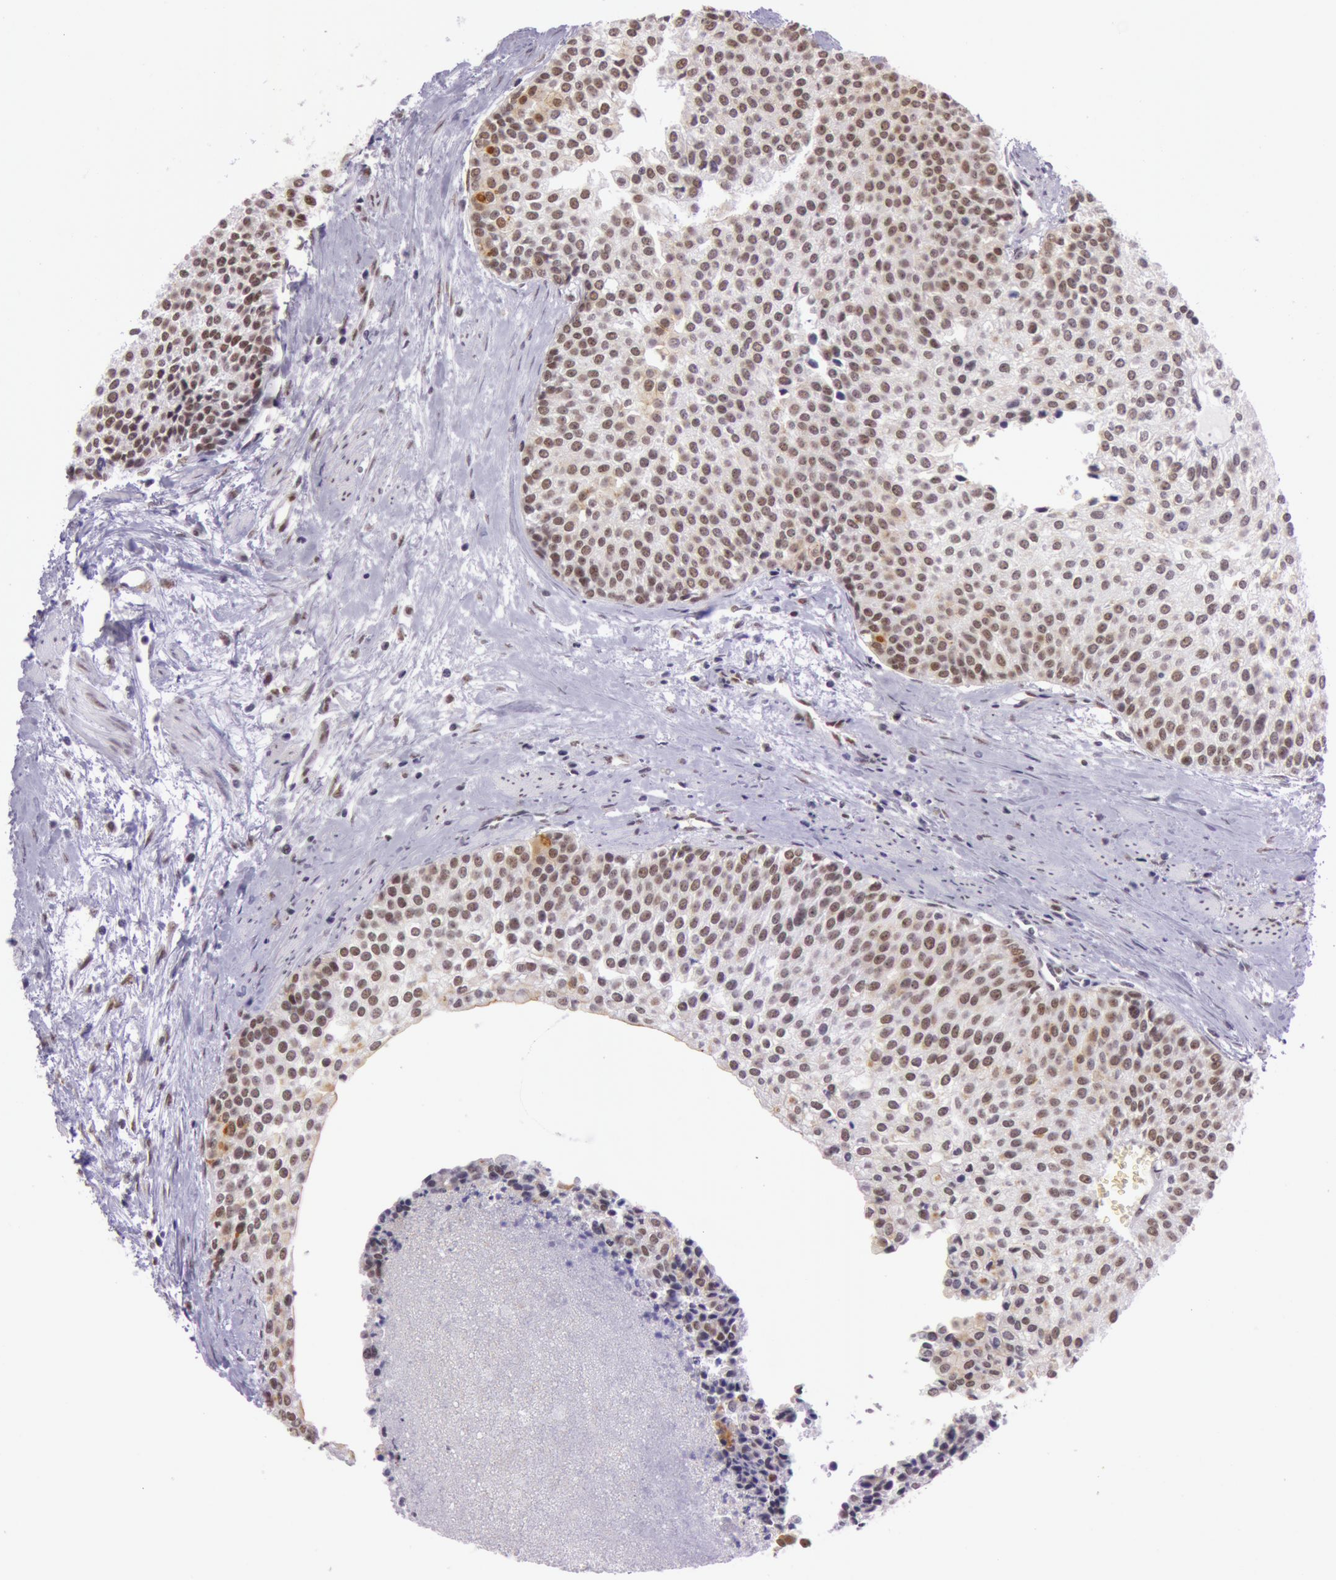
{"staining": {"intensity": "moderate", "quantity": "25%-75%", "location": "nuclear"}, "tissue": "urothelial cancer", "cell_type": "Tumor cells", "image_type": "cancer", "snomed": [{"axis": "morphology", "description": "Urothelial carcinoma, Low grade"}, {"axis": "topography", "description": "Urinary bladder"}], "caption": "Protein expression analysis of urothelial cancer shows moderate nuclear positivity in approximately 25%-75% of tumor cells.", "gene": "NBN", "patient": {"sex": "female", "age": 73}}